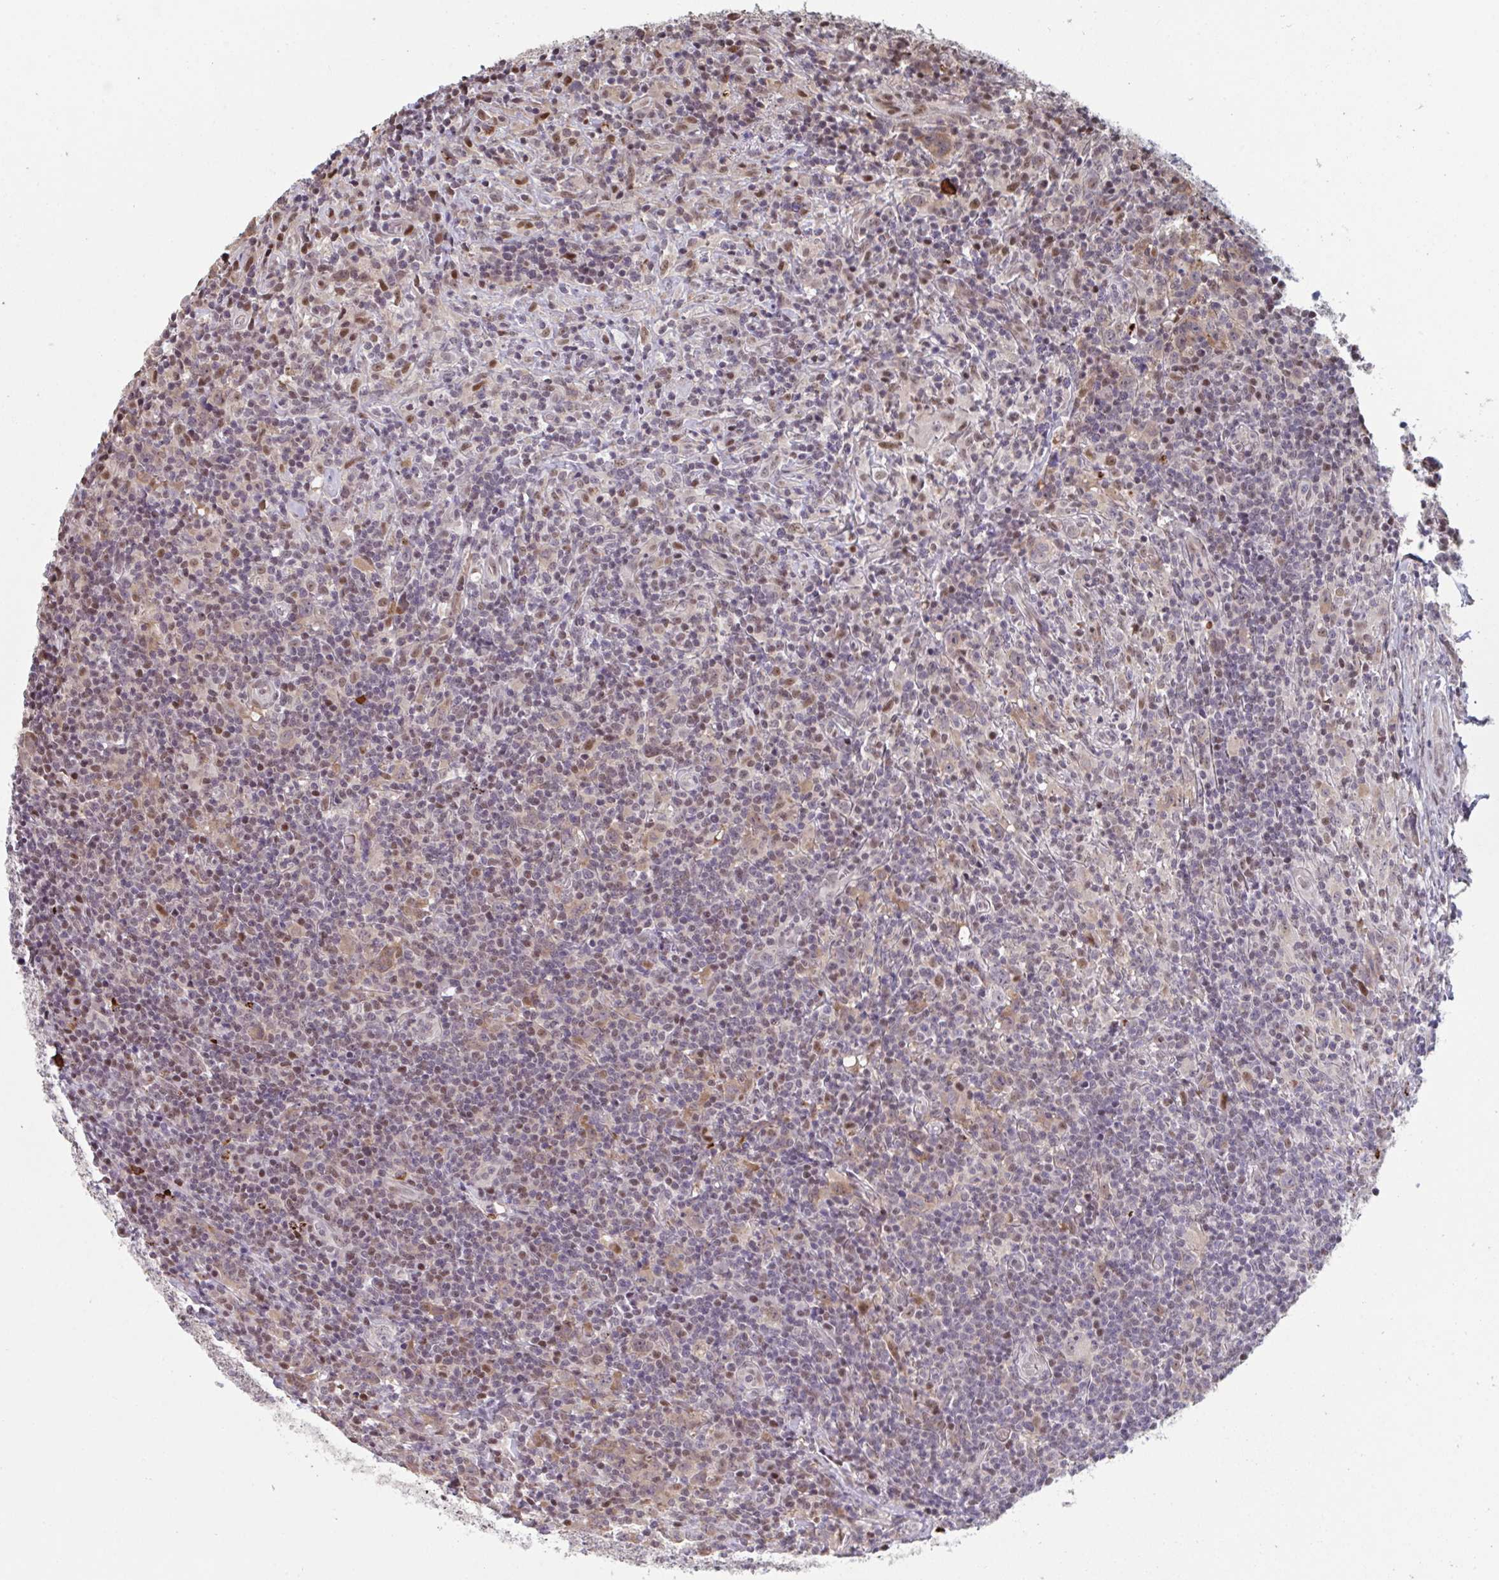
{"staining": {"intensity": "weak", "quantity": "25%-75%", "location": "cytoplasmic/membranous"}, "tissue": "lymphoma", "cell_type": "Tumor cells", "image_type": "cancer", "snomed": [{"axis": "morphology", "description": "Hodgkin's disease, NOS"}, {"axis": "topography", "description": "Lymph node"}], "caption": "Immunohistochemistry (IHC) micrograph of neoplastic tissue: human Hodgkin's disease stained using IHC exhibits low levels of weak protein expression localized specifically in the cytoplasmic/membranous of tumor cells, appearing as a cytoplasmic/membranous brown color.", "gene": "ACD", "patient": {"sex": "female", "age": 18}}